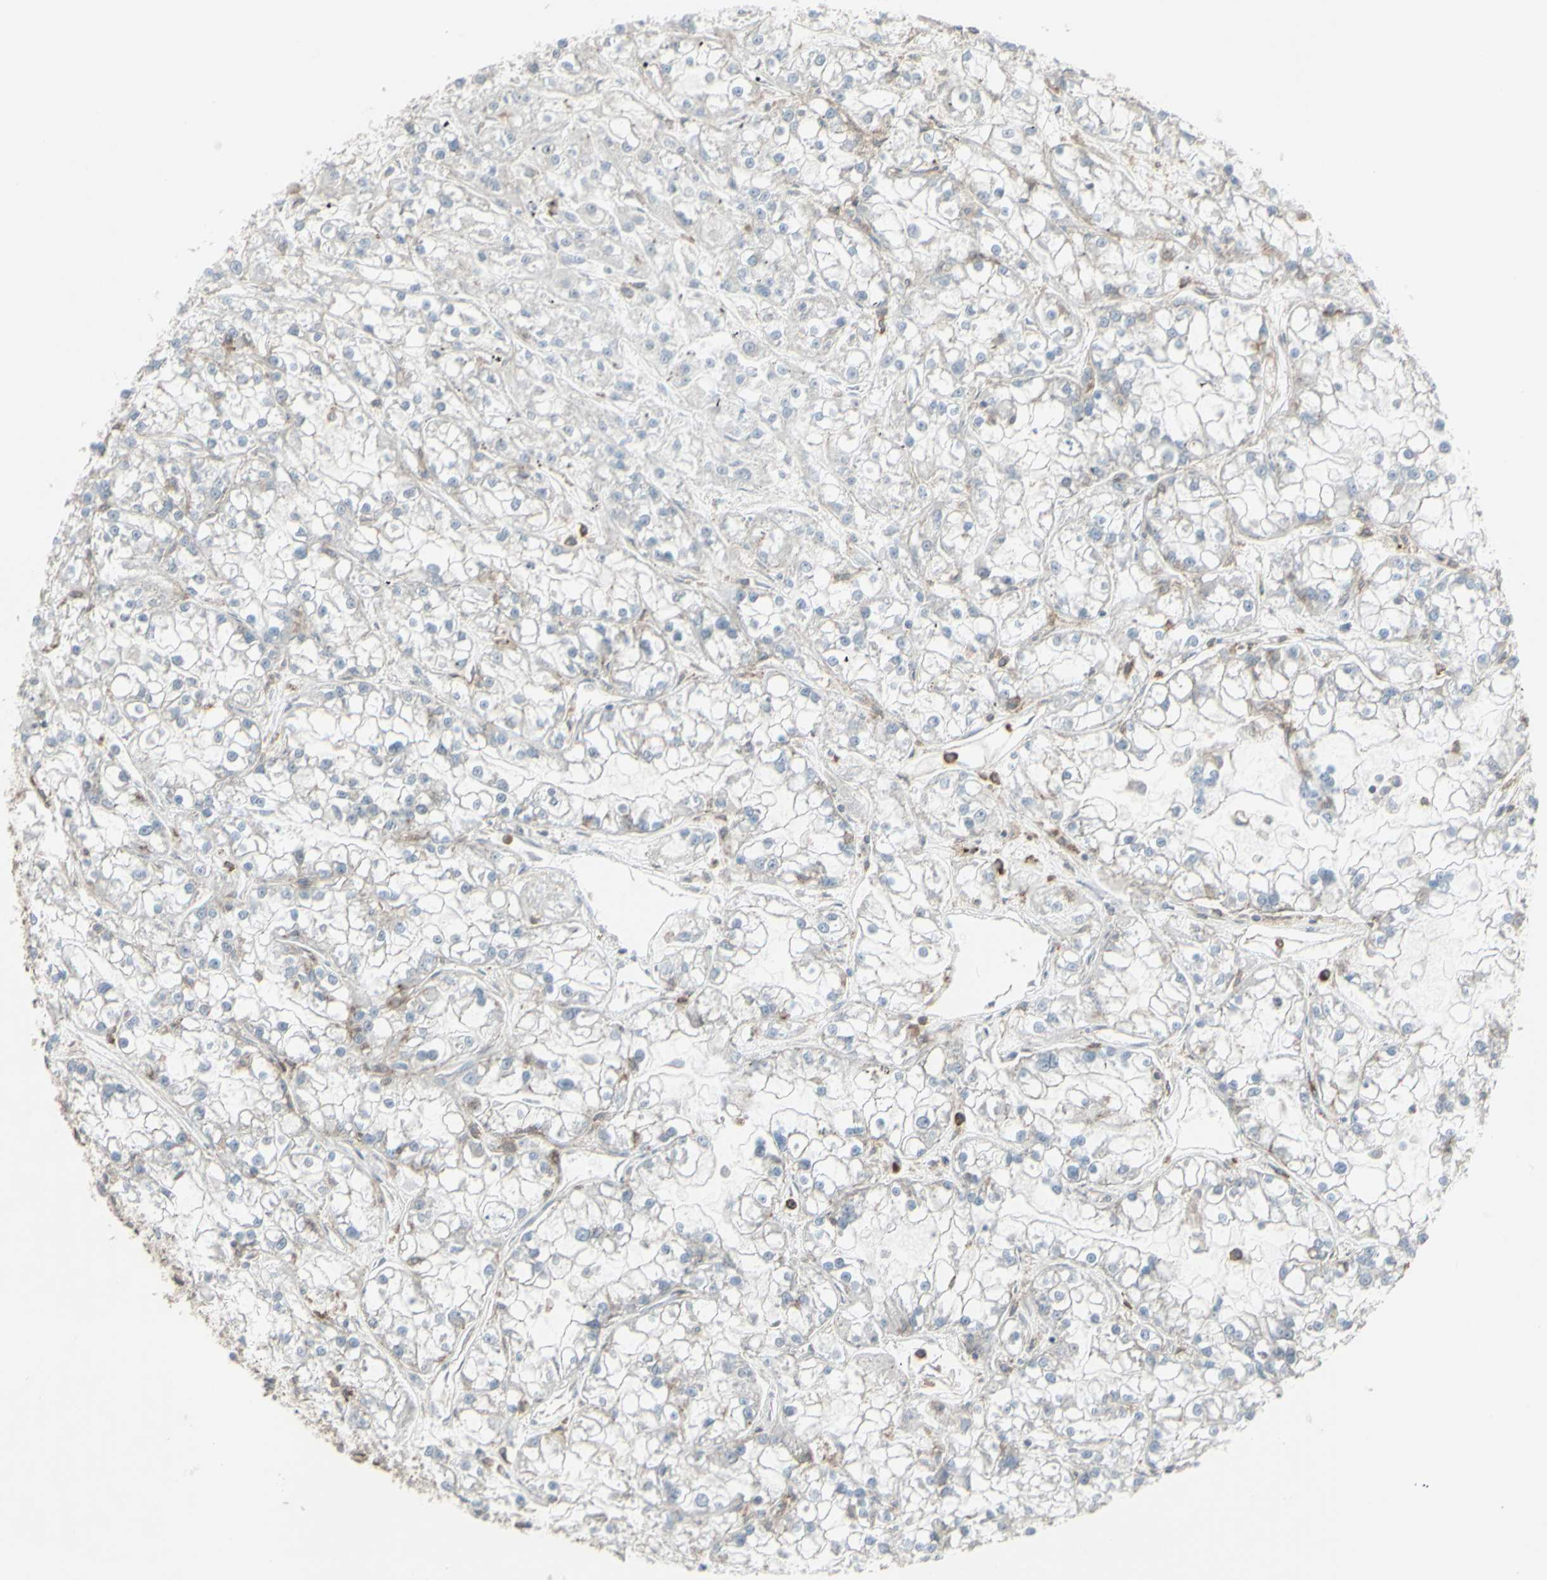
{"staining": {"intensity": "weak", "quantity": "<25%", "location": "cytoplasmic/membranous"}, "tissue": "renal cancer", "cell_type": "Tumor cells", "image_type": "cancer", "snomed": [{"axis": "morphology", "description": "Adenocarcinoma, NOS"}, {"axis": "topography", "description": "Kidney"}], "caption": "Immunohistochemistry (IHC) of human renal cancer (adenocarcinoma) reveals no staining in tumor cells. (DAB IHC visualized using brightfield microscopy, high magnification).", "gene": "CD33", "patient": {"sex": "female", "age": 52}}